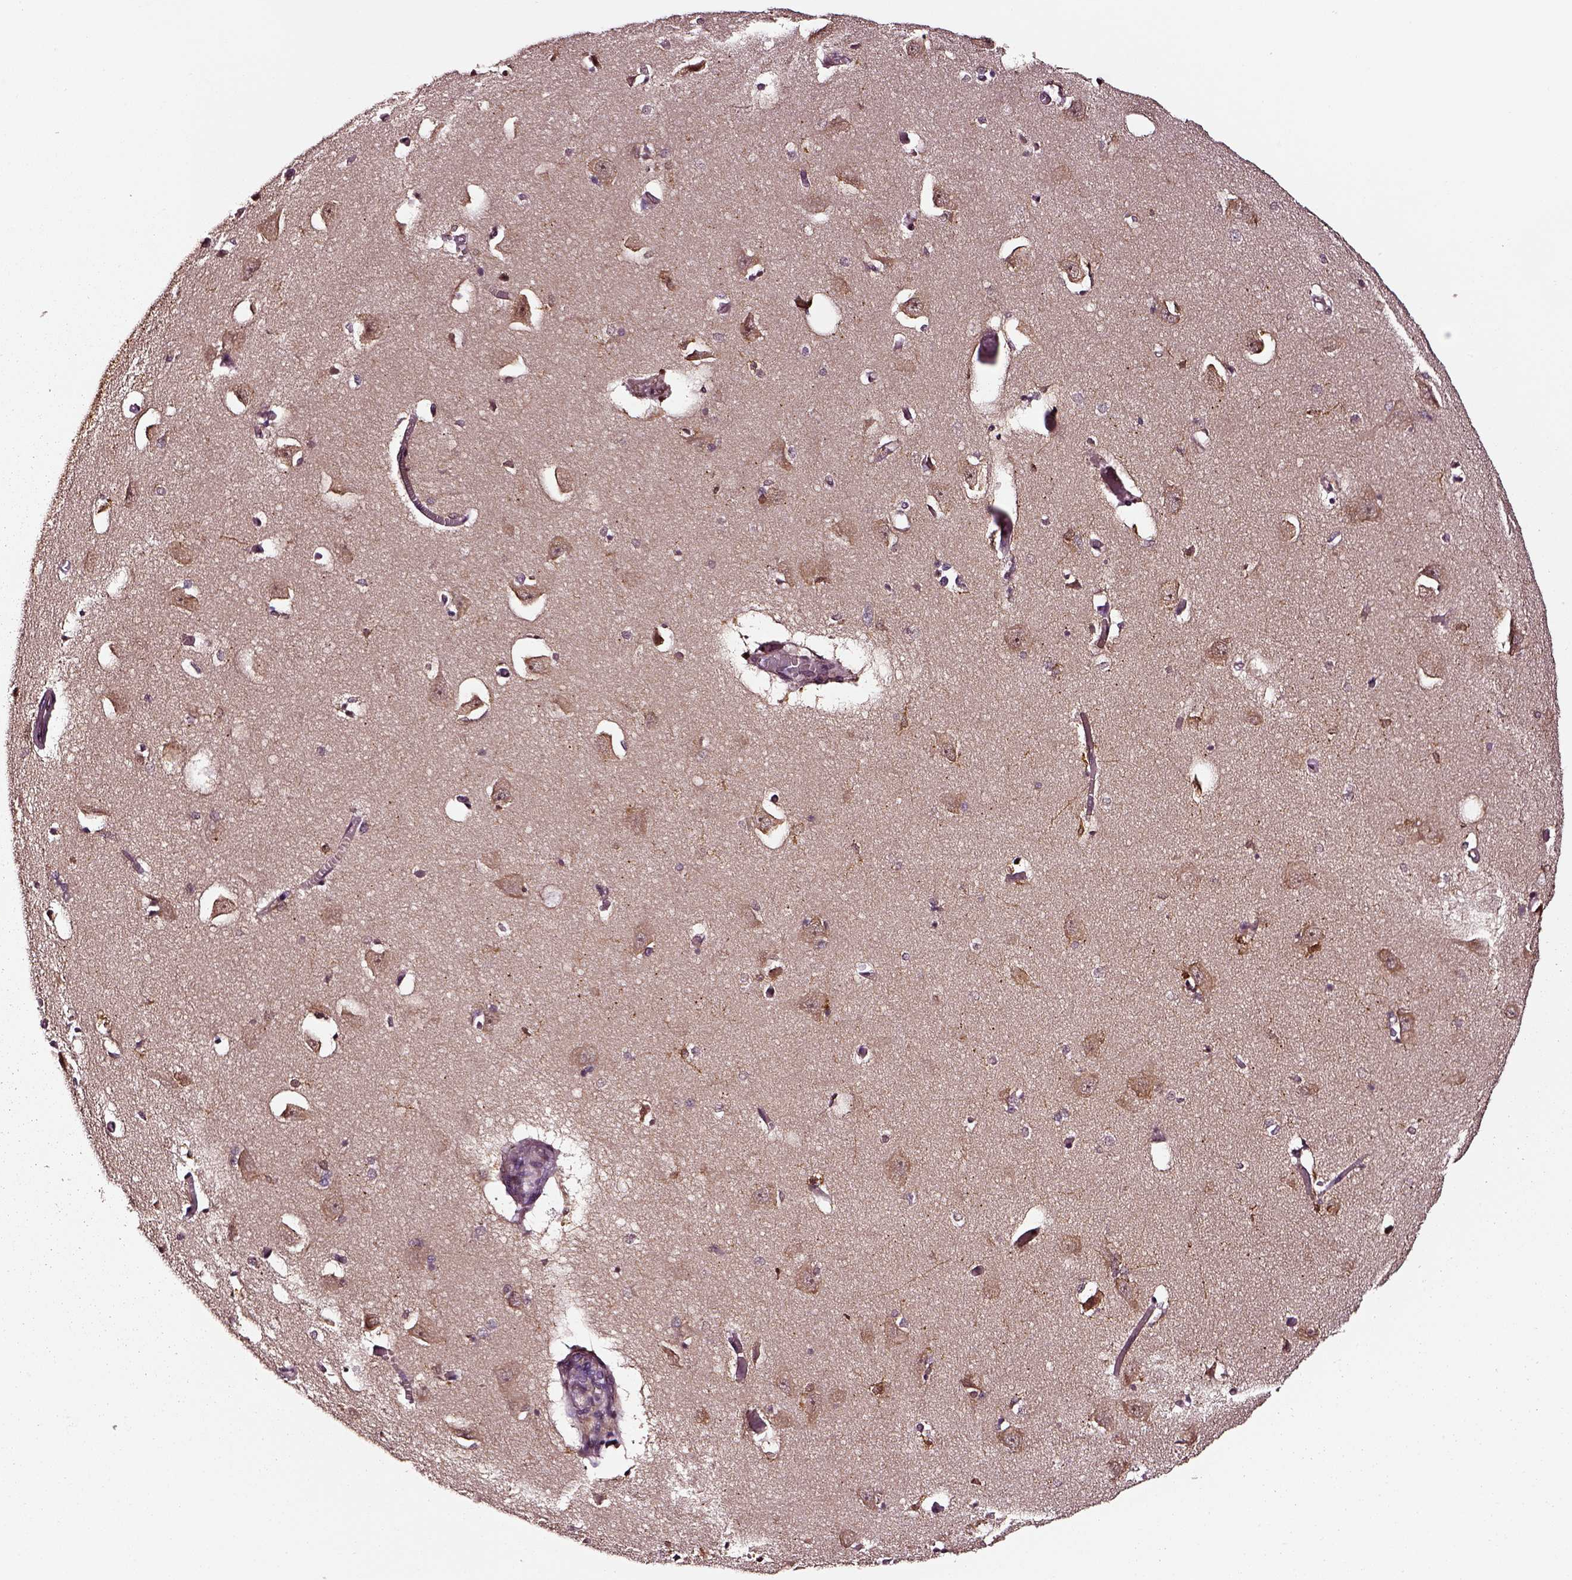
{"staining": {"intensity": "strong", "quantity": ">75%", "location": "cytoplasmic/membranous"}, "tissue": "caudate", "cell_type": "Glial cells", "image_type": "normal", "snomed": [{"axis": "morphology", "description": "Normal tissue, NOS"}, {"axis": "topography", "description": "Lateral ventricle wall"}, {"axis": "topography", "description": "Hippocampus"}], "caption": "This histopathology image reveals normal caudate stained with immunohistochemistry (IHC) to label a protein in brown. The cytoplasmic/membranous of glial cells show strong positivity for the protein. Nuclei are counter-stained blue.", "gene": "RASSF5", "patient": {"sex": "female", "age": 63}}